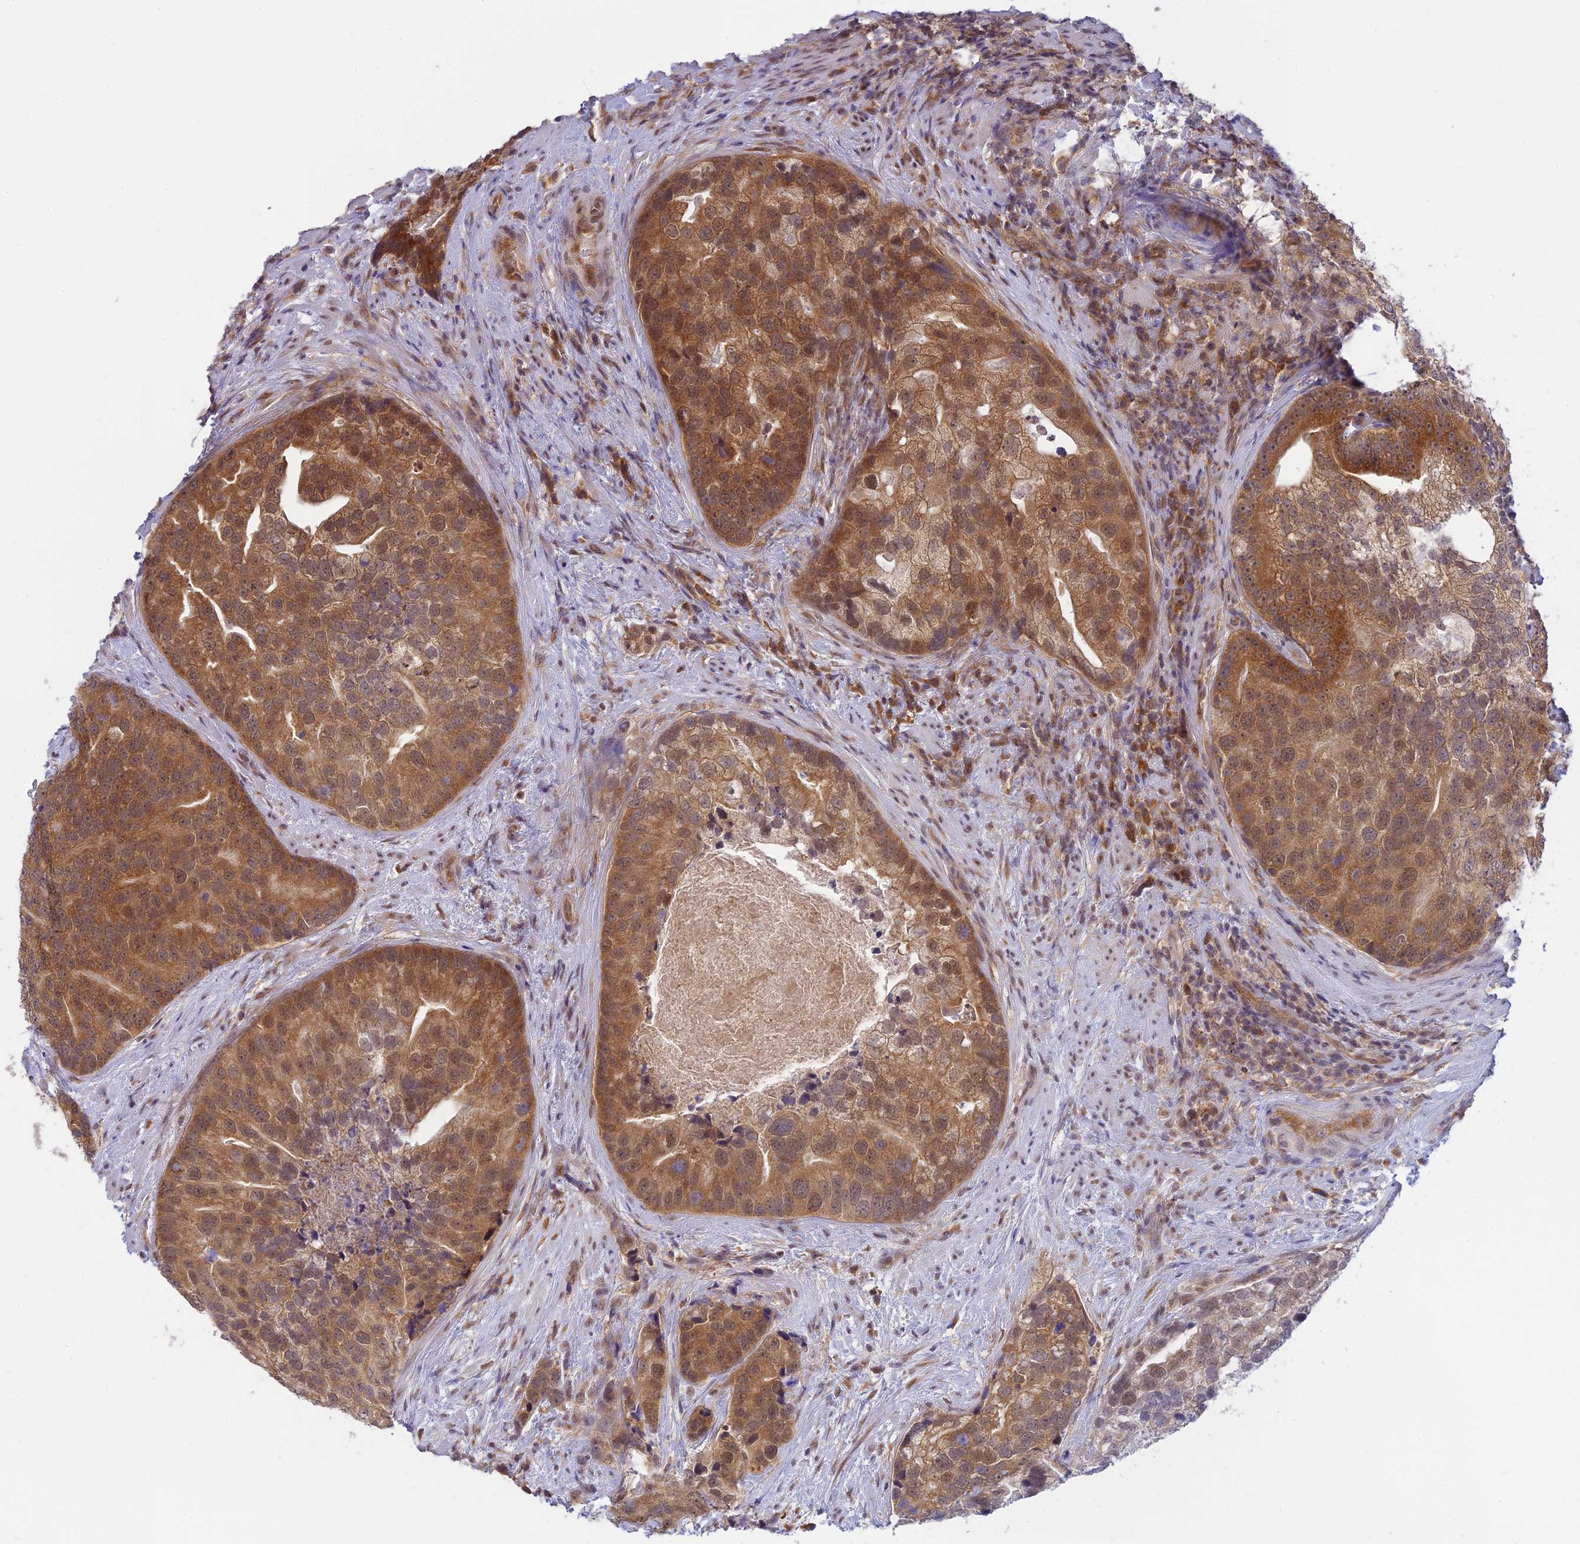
{"staining": {"intensity": "moderate", "quantity": ">75%", "location": "cytoplasmic/membranous,nuclear"}, "tissue": "prostate cancer", "cell_type": "Tumor cells", "image_type": "cancer", "snomed": [{"axis": "morphology", "description": "Adenocarcinoma, High grade"}, {"axis": "topography", "description": "Prostate"}], "caption": "Prostate cancer (adenocarcinoma (high-grade)) stained with a brown dye shows moderate cytoplasmic/membranous and nuclear positive expression in approximately >75% of tumor cells.", "gene": "SKIC8", "patient": {"sex": "male", "age": 62}}